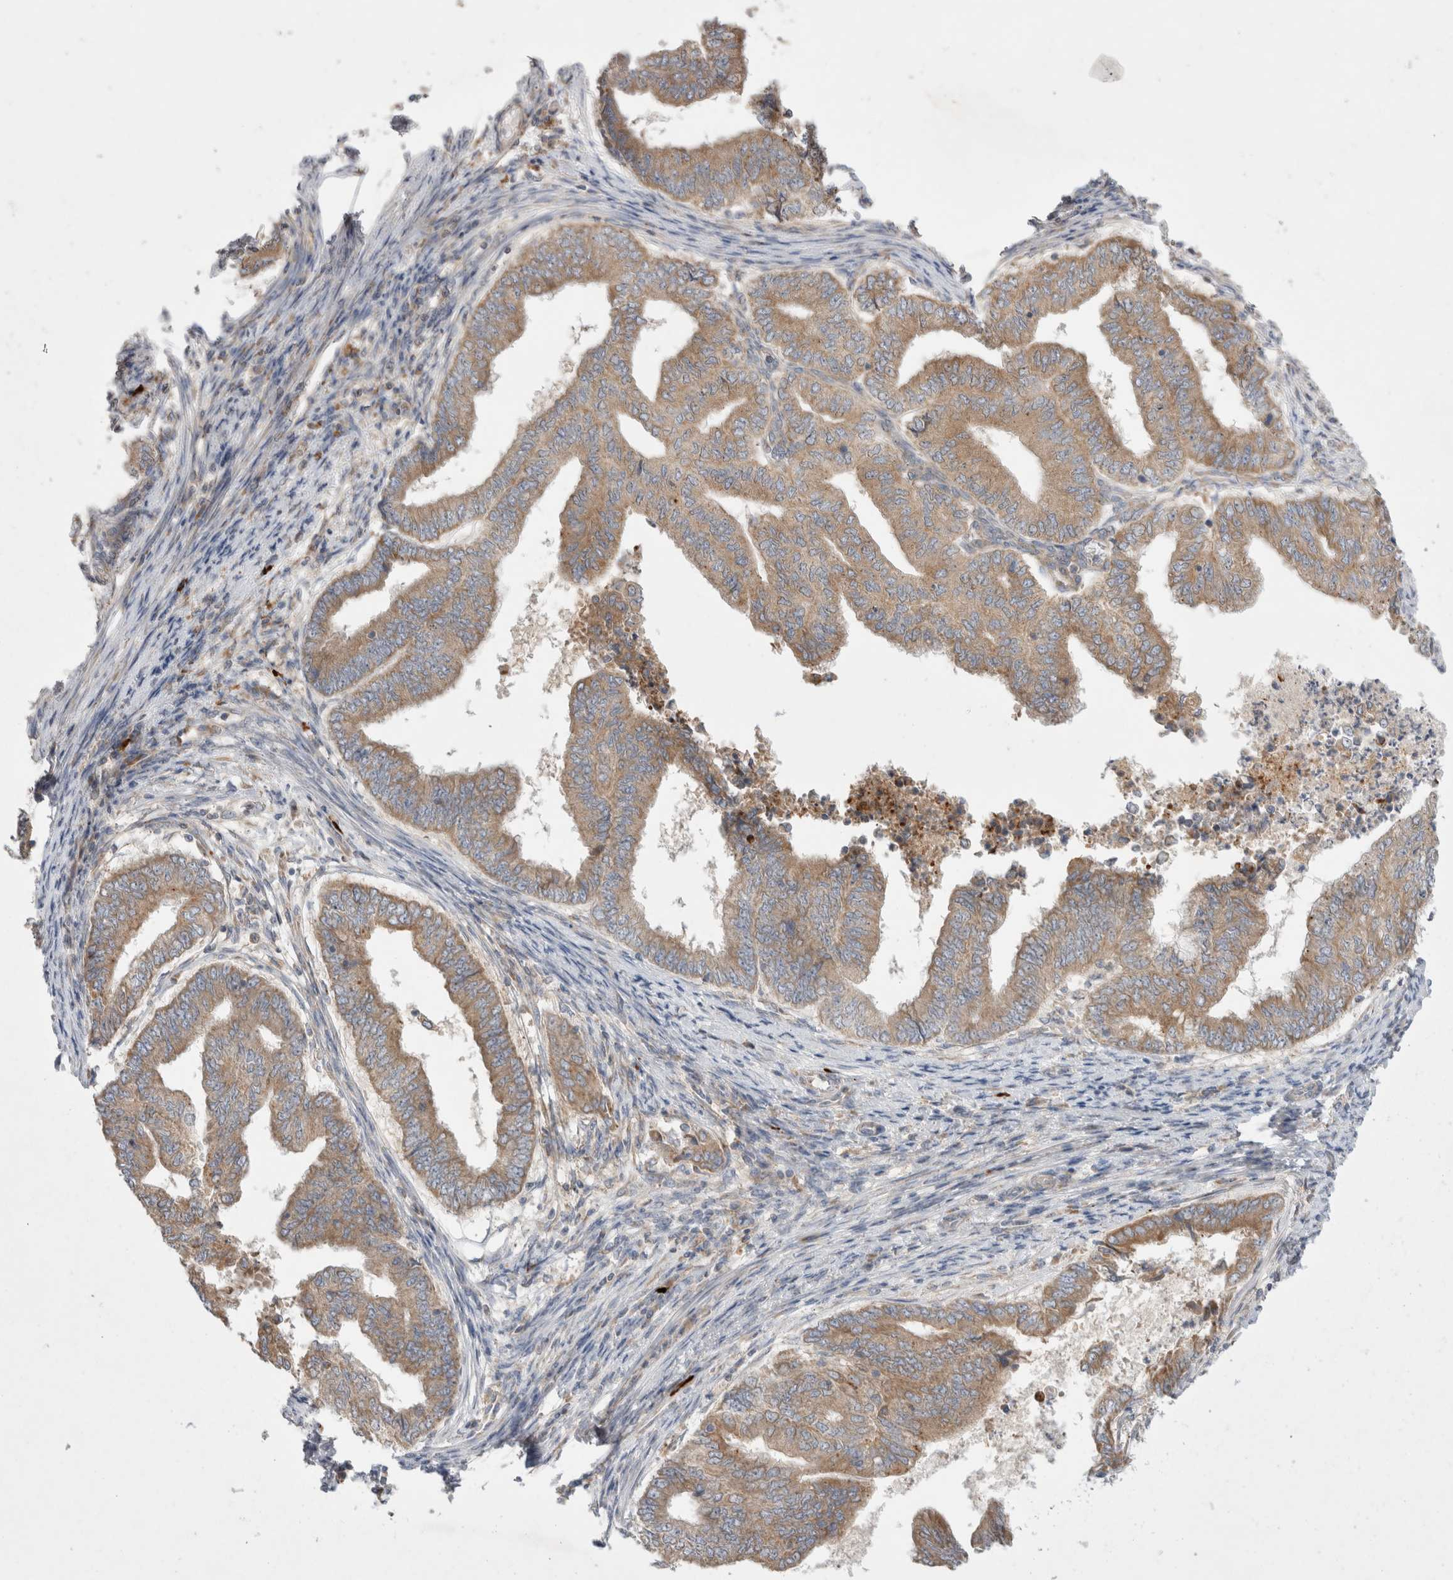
{"staining": {"intensity": "moderate", "quantity": ">75%", "location": "cytoplasmic/membranous"}, "tissue": "endometrial cancer", "cell_type": "Tumor cells", "image_type": "cancer", "snomed": [{"axis": "morphology", "description": "Polyp, NOS"}, {"axis": "morphology", "description": "Adenocarcinoma, NOS"}, {"axis": "morphology", "description": "Adenoma, NOS"}, {"axis": "topography", "description": "Endometrium"}], "caption": "This histopathology image reveals immunohistochemistry (IHC) staining of human endometrial cancer (adenoma), with medium moderate cytoplasmic/membranous positivity in approximately >75% of tumor cells.", "gene": "TBC1D16", "patient": {"sex": "female", "age": 79}}